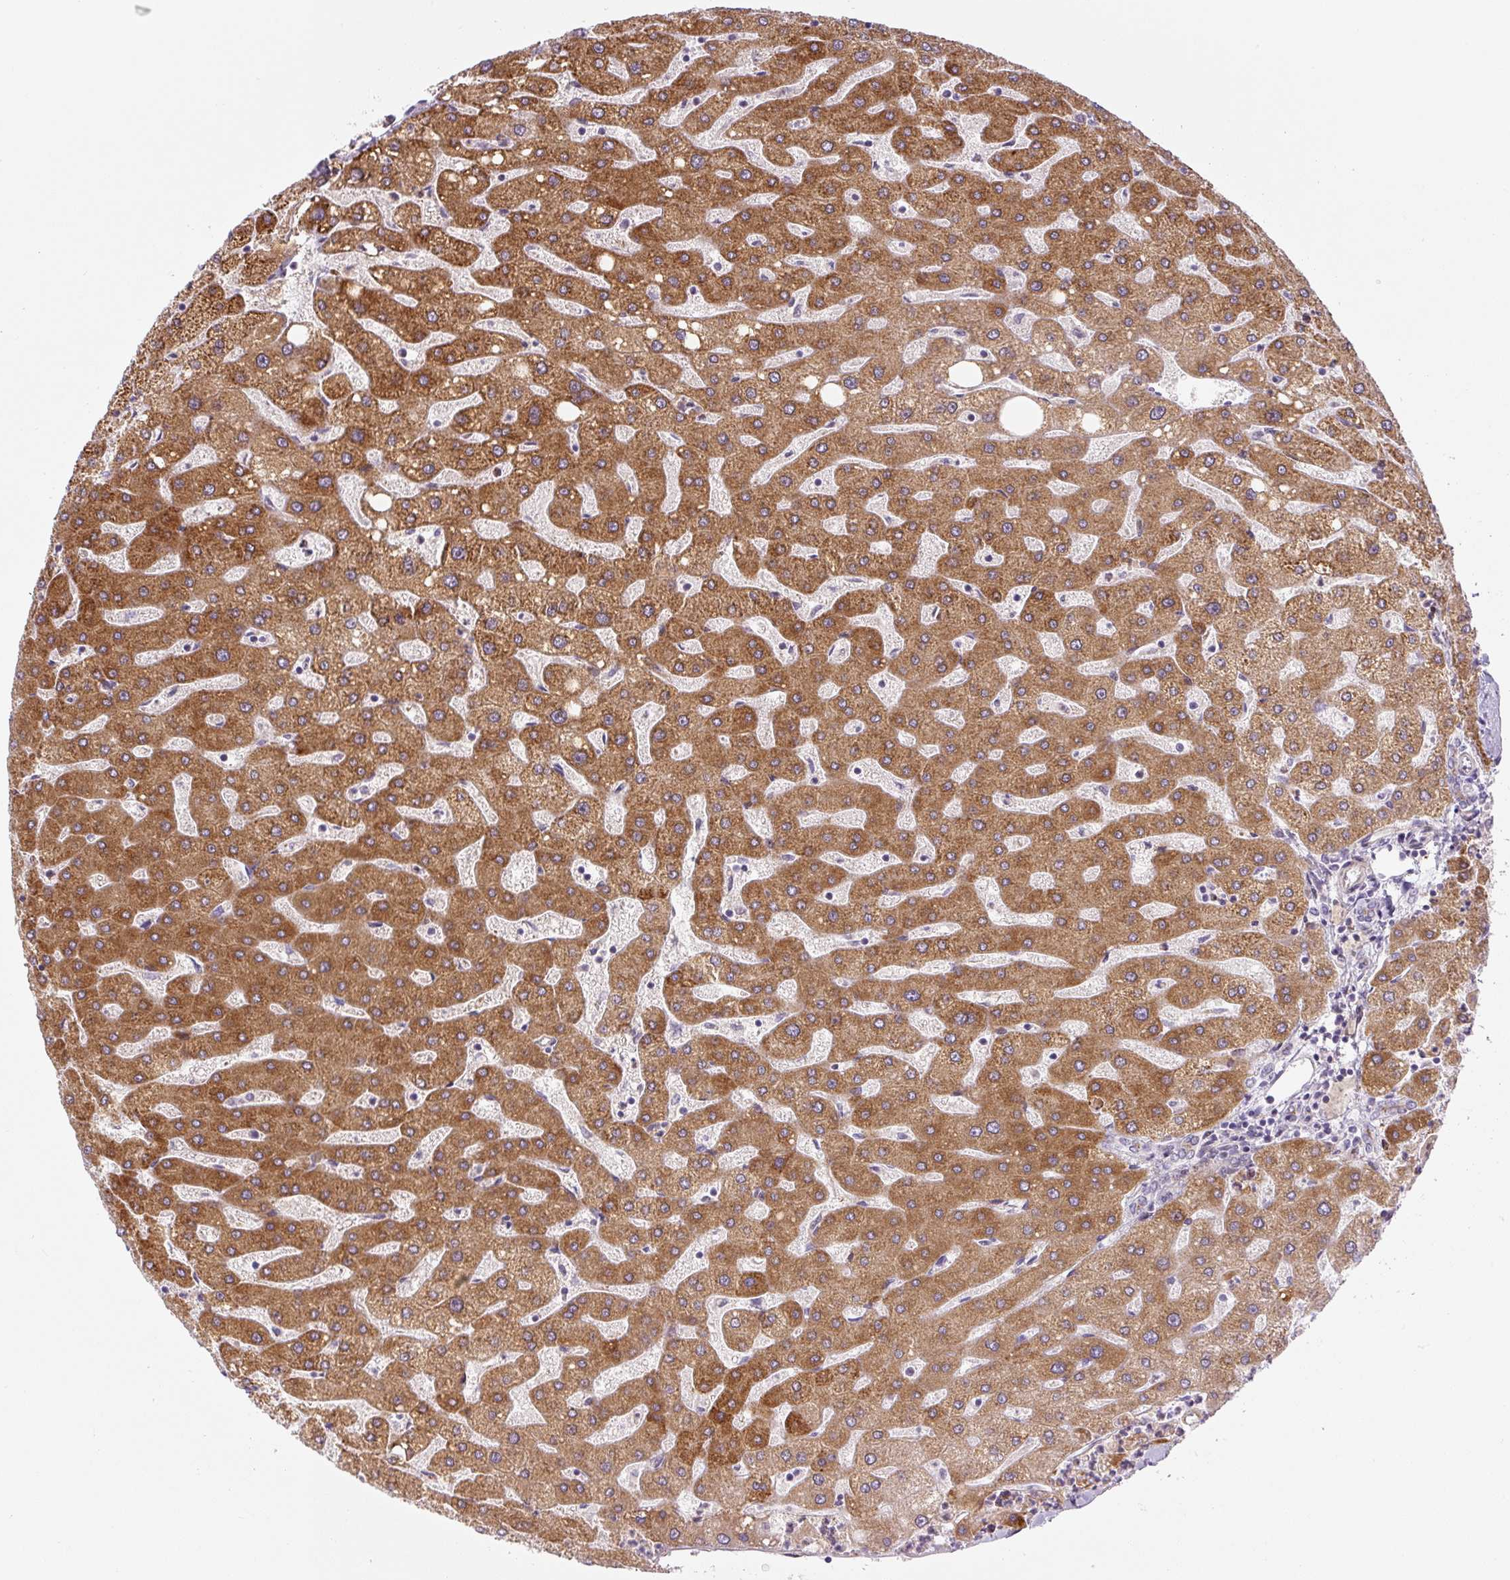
{"staining": {"intensity": "negative", "quantity": "none", "location": "none"}, "tissue": "liver", "cell_type": "Cholangiocytes", "image_type": "normal", "snomed": [{"axis": "morphology", "description": "Normal tissue, NOS"}, {"axis": "topography", "description": "Liver"}], "caption": "Unremarkable liver was stained to show a protein in brown. There is no significant expression in cholangiocytes.", "gene": "DISP3", "patient": {"sex": "male", "age": 67}}